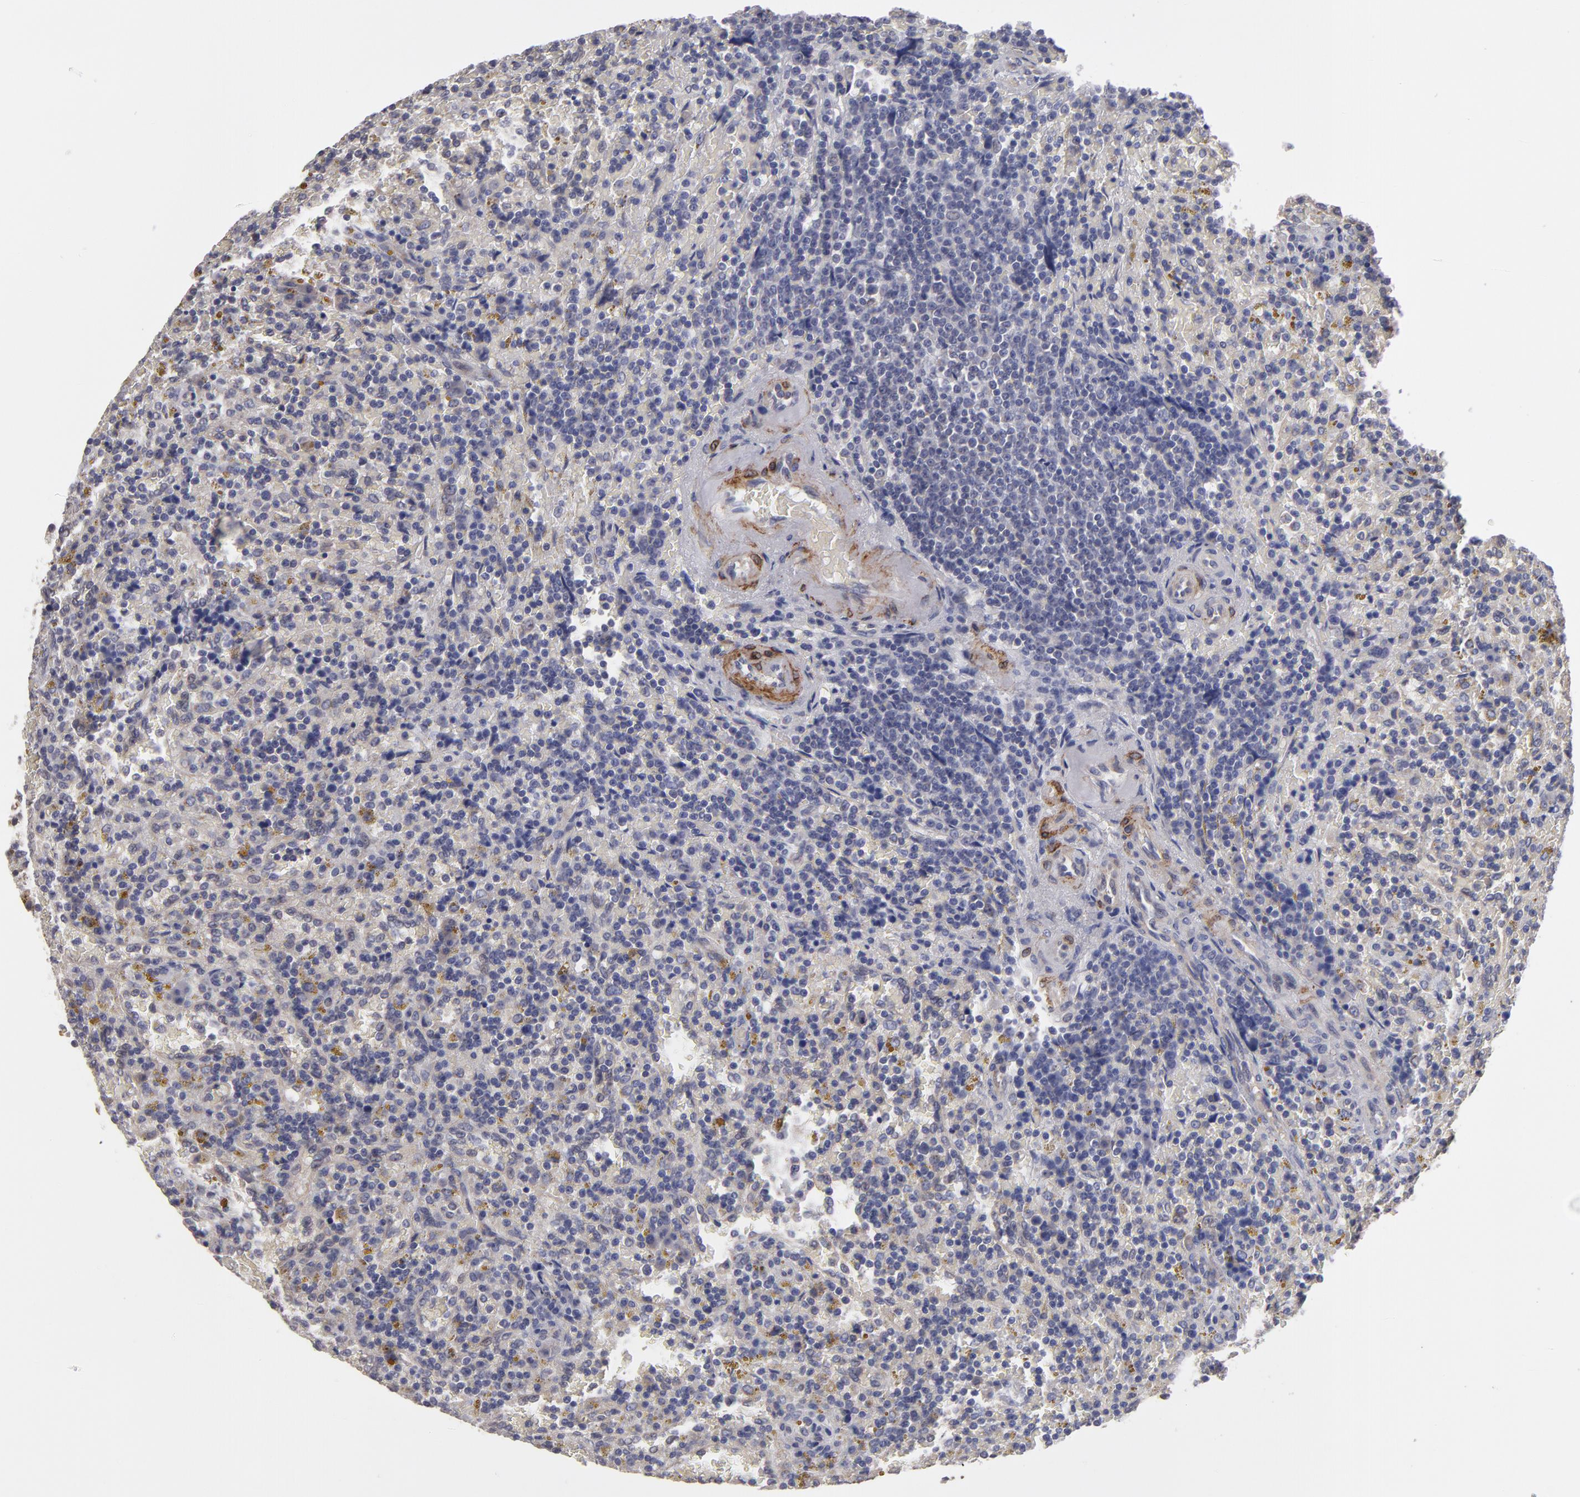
{"staining": {"intensity": "weak", "quantity": "<25%", "location": "cytoplasmic/membranous"}, "tissue": "lymphoma", "cell_type": "Tumor cells", "image_type": "cancer", "snomed": [{"axis": "morphology", "description": "Malignant lymphoma, non-Hodgkin's type, Low grade"}, {"axis": "topography", "description": "Spleen"}], "caption": "Immunohistochemistry of lymphoma demonstrates no expression in tumor cells. (DAB (3,3'-diaminobenzidine) immunohistochemistry (IHC) with hematoxylin counter stain).", "gene": "SLMAP", "patient": {"sex": "female", "age": 65}}